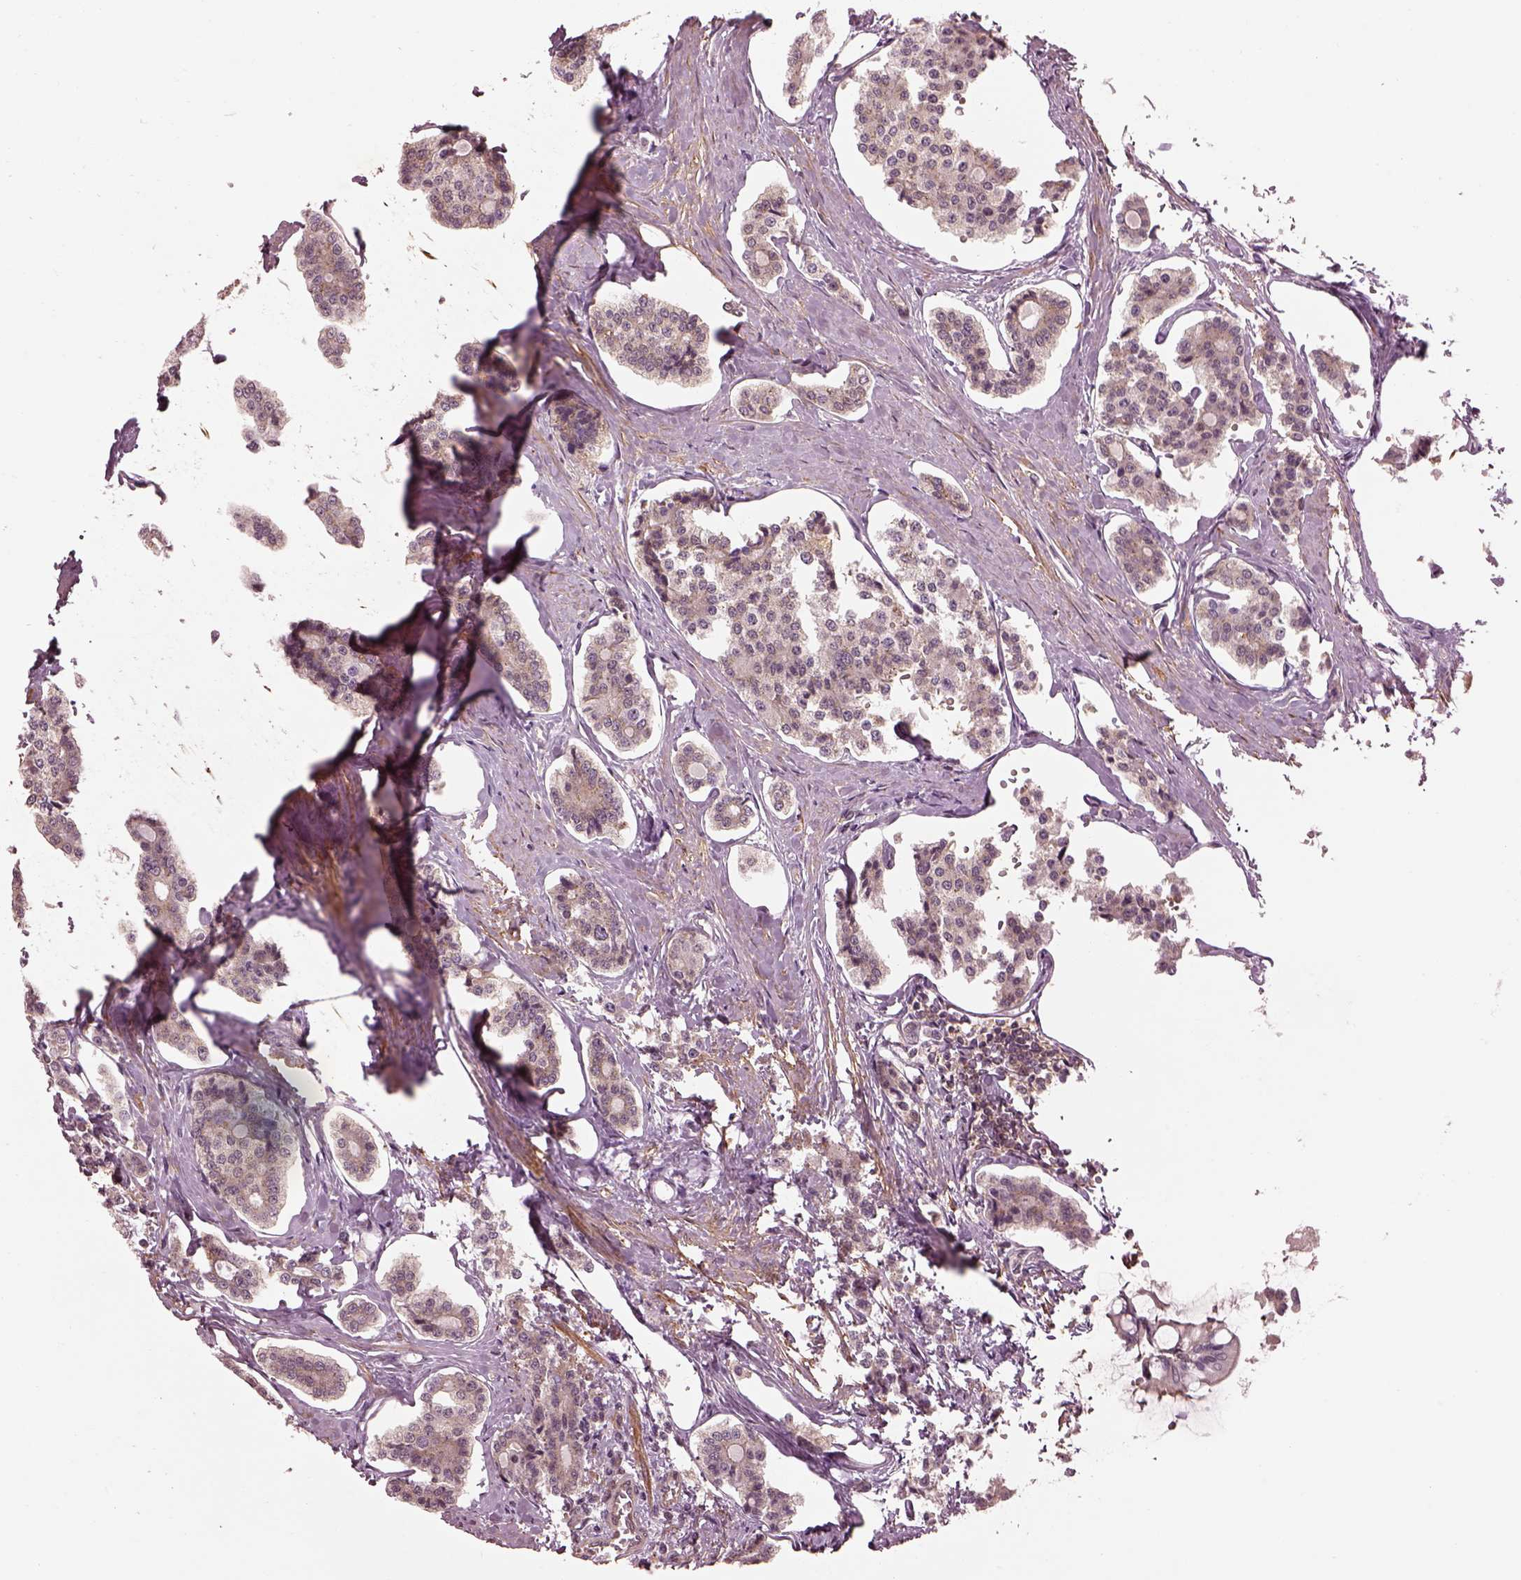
{"staining": {"intensity": "negative", "quantity": "none", "location": "none"}, "tissue": "carcinoid", "cell_type": "Tumor cells", "image_type": "cancer", "snomed": [{"axis": "morphology", "description": "Carcinoid, malignant, NOS"}, {"axis": "topography", "description": "Small intestine"}], "caption": "Micrograph shows no protein staining in tumor cells of carcinoid (malignant) tissue. (Brightfield microscopy of DAB immunohistochemistry at high magnification).", "gene": "LSM14A", "patient": {"sex": "female", "age": 65}}